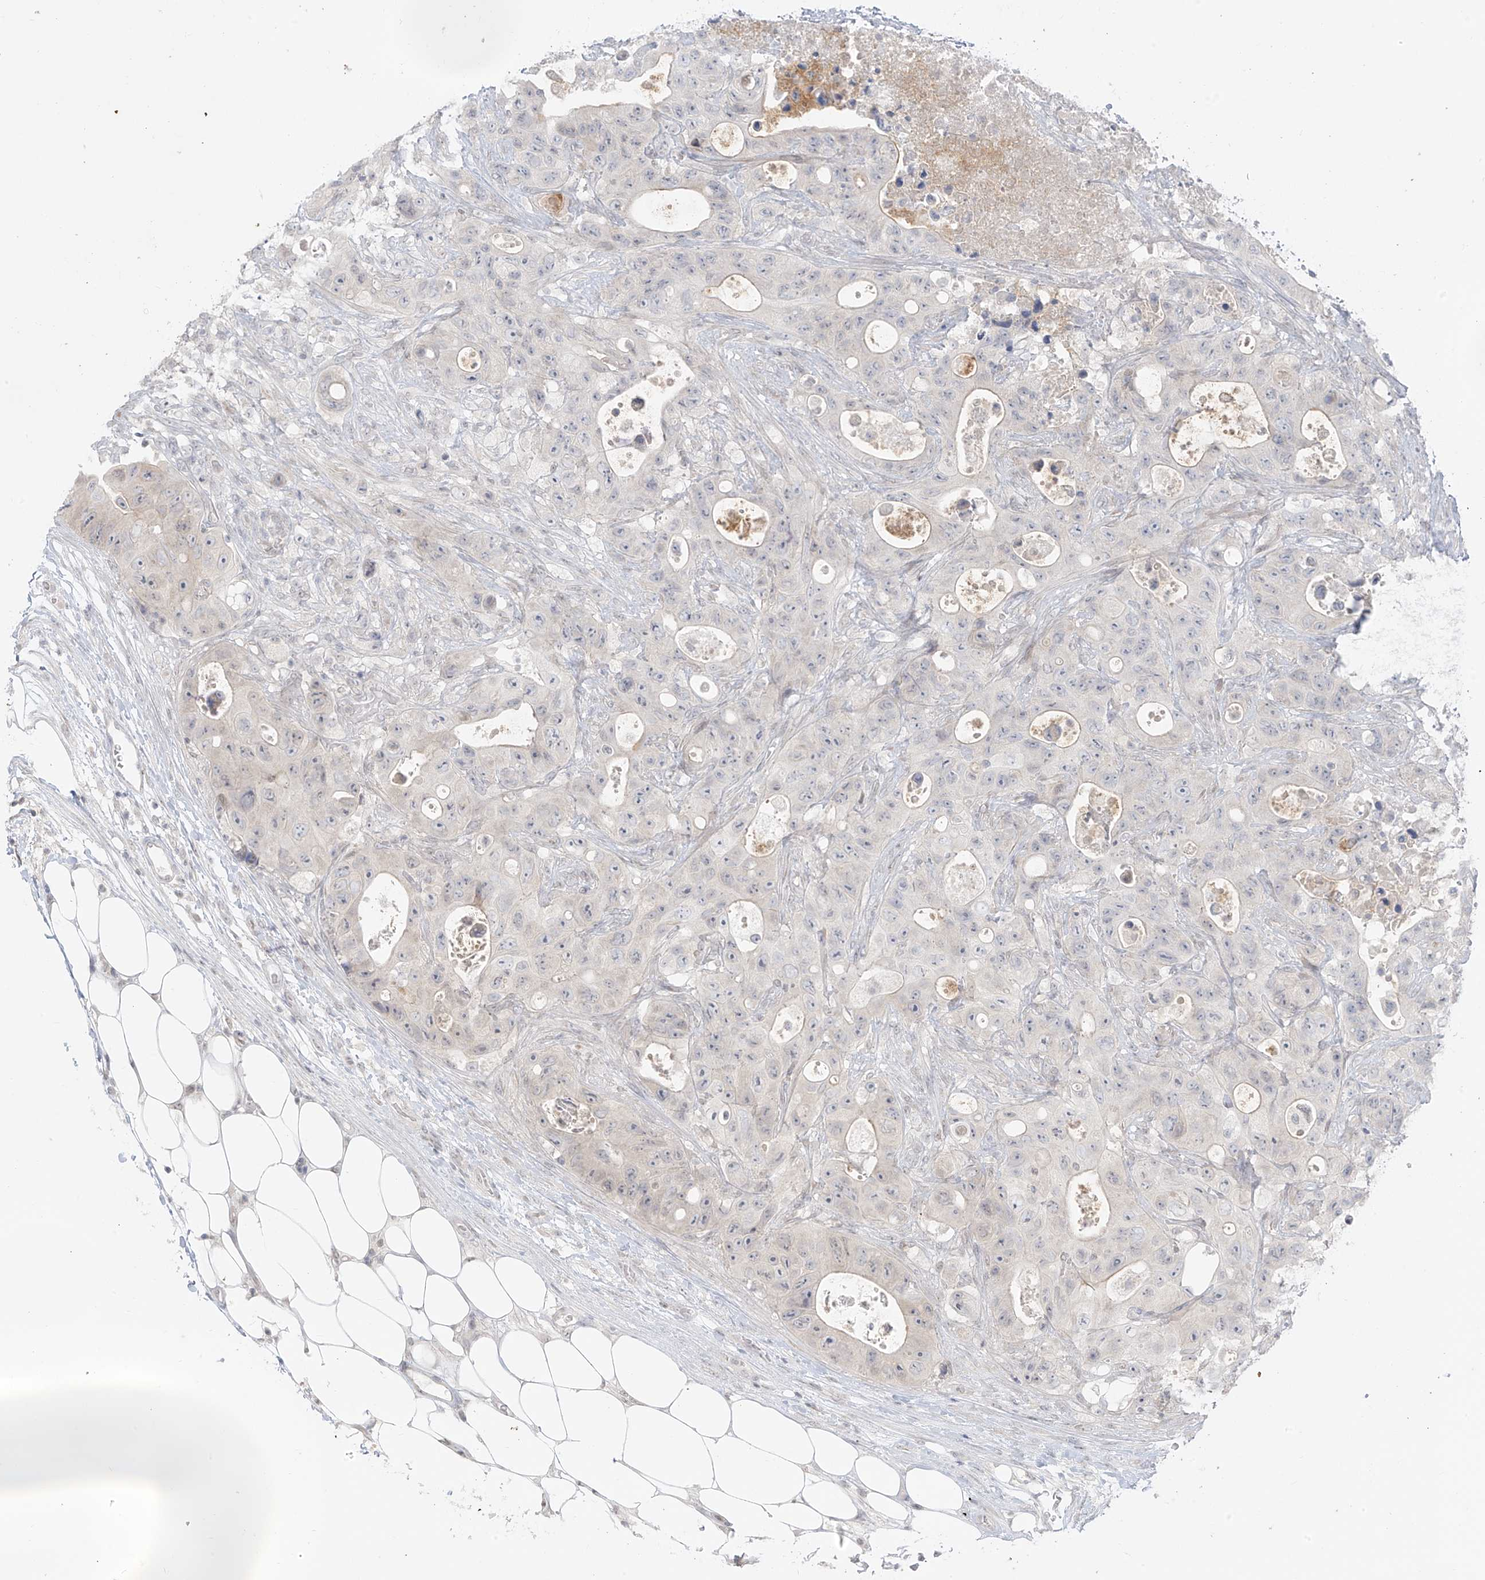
{"staining": {"intensity": "negative", "quantity": "none", "location": "none"}, "tissue": "colorectal cancer", "cell_type": "Tumor cells", "image_type": "cancer", "snomed": [{"axis": "morphology", "description": "Adenocarcinoma, NOS"}, {"axis": "topography", "description": "Colon"}], "caption": "Image shows no protein positivity in tumor cells of colorectal cancer (adenocarcinoma) tissue.", "gene": "OSBPL7", "patient": {"sex": "female", "age": 46}}